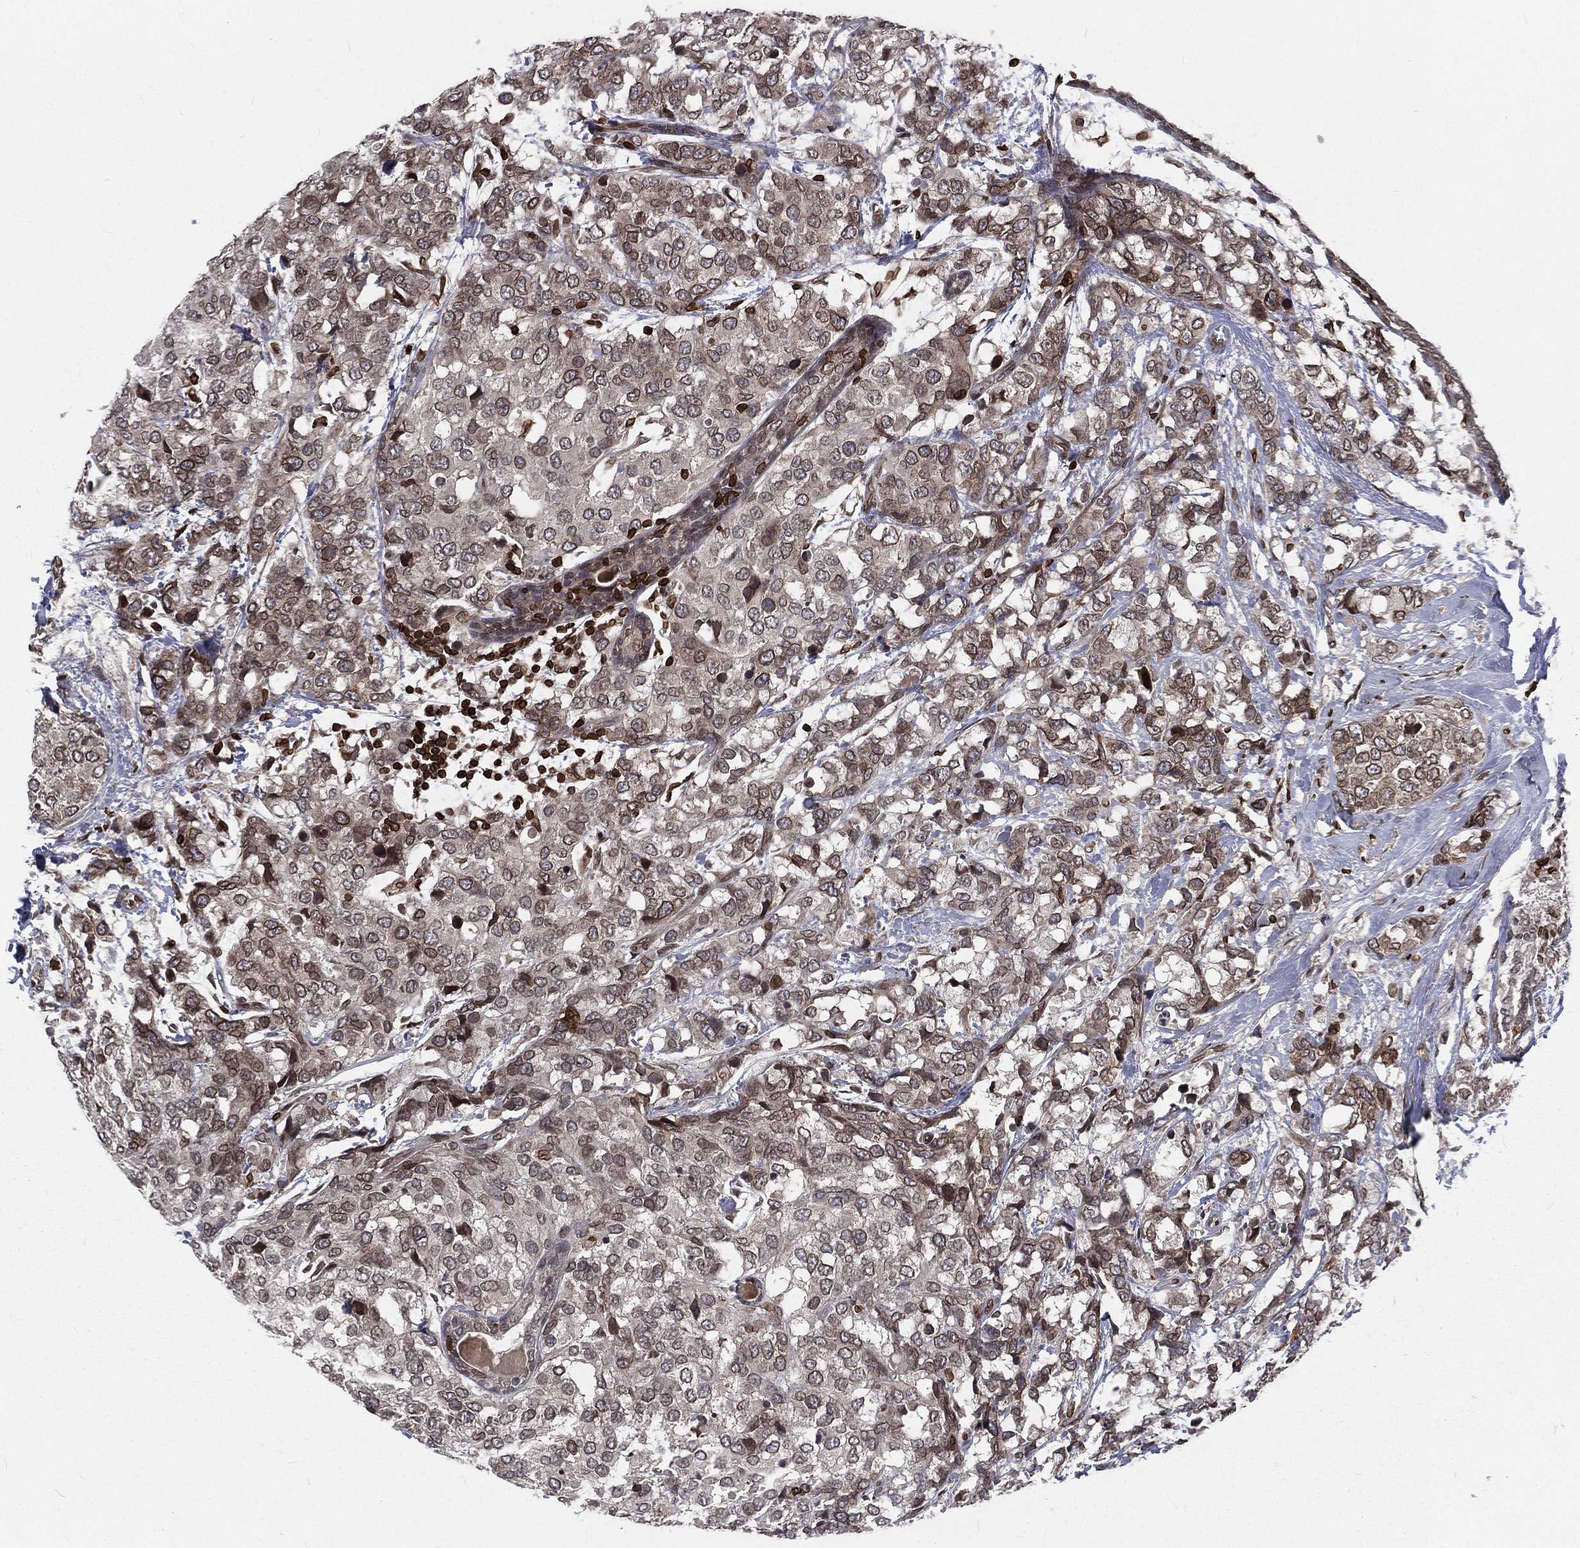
{"staining": {"intensity": "moderate", "quantity": "25%-75%", "location": "cytoplasmic/membranous,nuclear"}, "tissue": "breast cancer", "cell_type": "Tumor cells", "image_type": "cancer", "snomed": [{"axis": "morphology", "description": "Lobular carcinoma"}, {"axis": "topography", "description": "Breast"}], "caption": "Breast lobular carcinoma stained with a protein marker reveals moderate staining in tumor cells.", "gene": "LBR", "patient": {"sex": "female", "age": 59}}